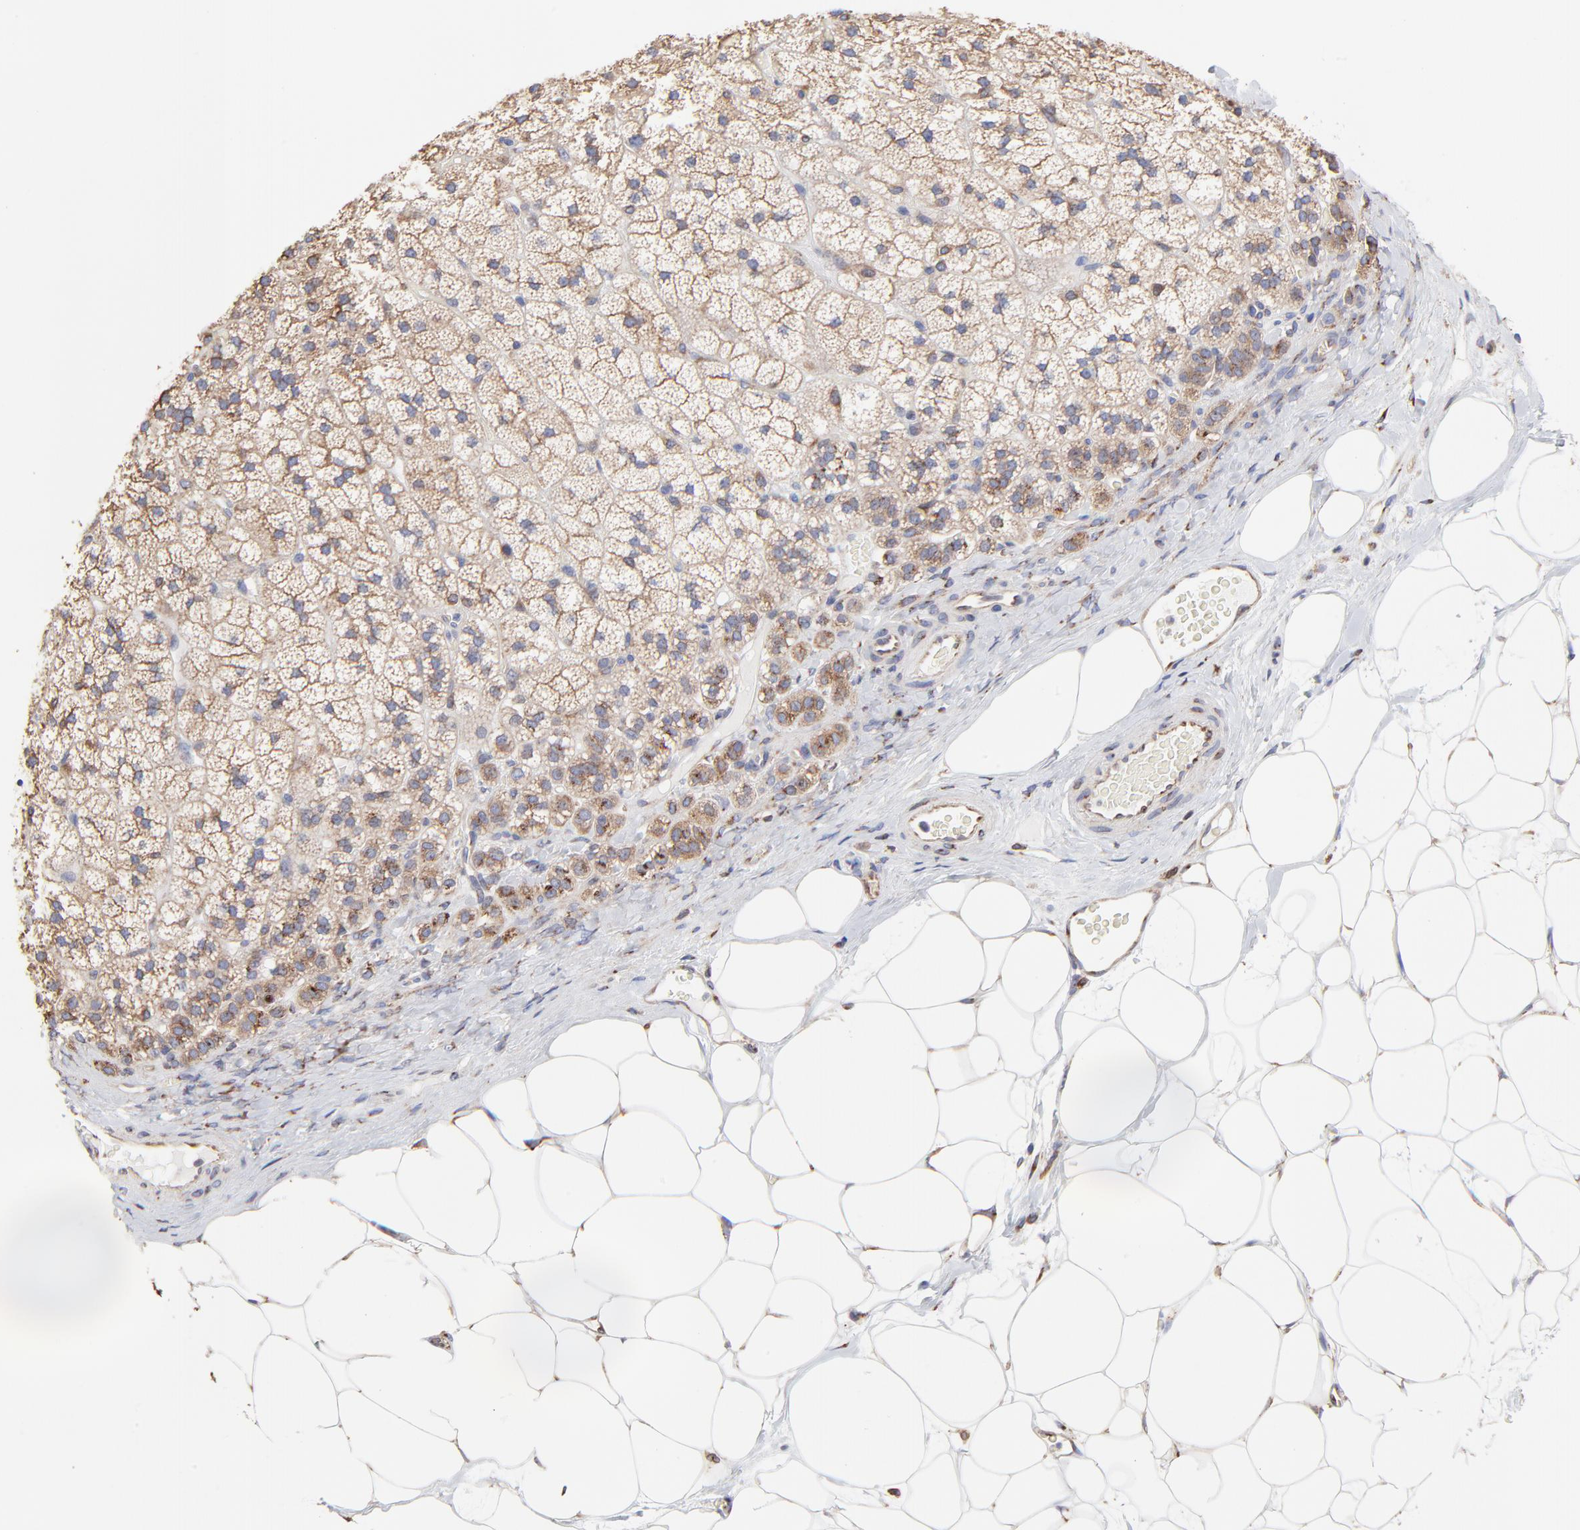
{"staining": {"intensity": "moderate", "quantity": "25%-75%", "location": "cytoplasmic/membranous"}, "tissue": "adrenal gland", "cell_type": "Glandular cells", "image_type": "normal", "snomed": [{"axis": "morphology", "description": "Normal tissue, NOS"}, {"axis": "topography", "description": "Adrenal gland"}], "caption": "The histopathology image demonstrates a brown stain indicating the presence of a protein in the cytoplasmic/membranous of glandular cells in adrenal gland.", "gene": "LMAN1", "patient": {"sex": "male", "age": 35}}